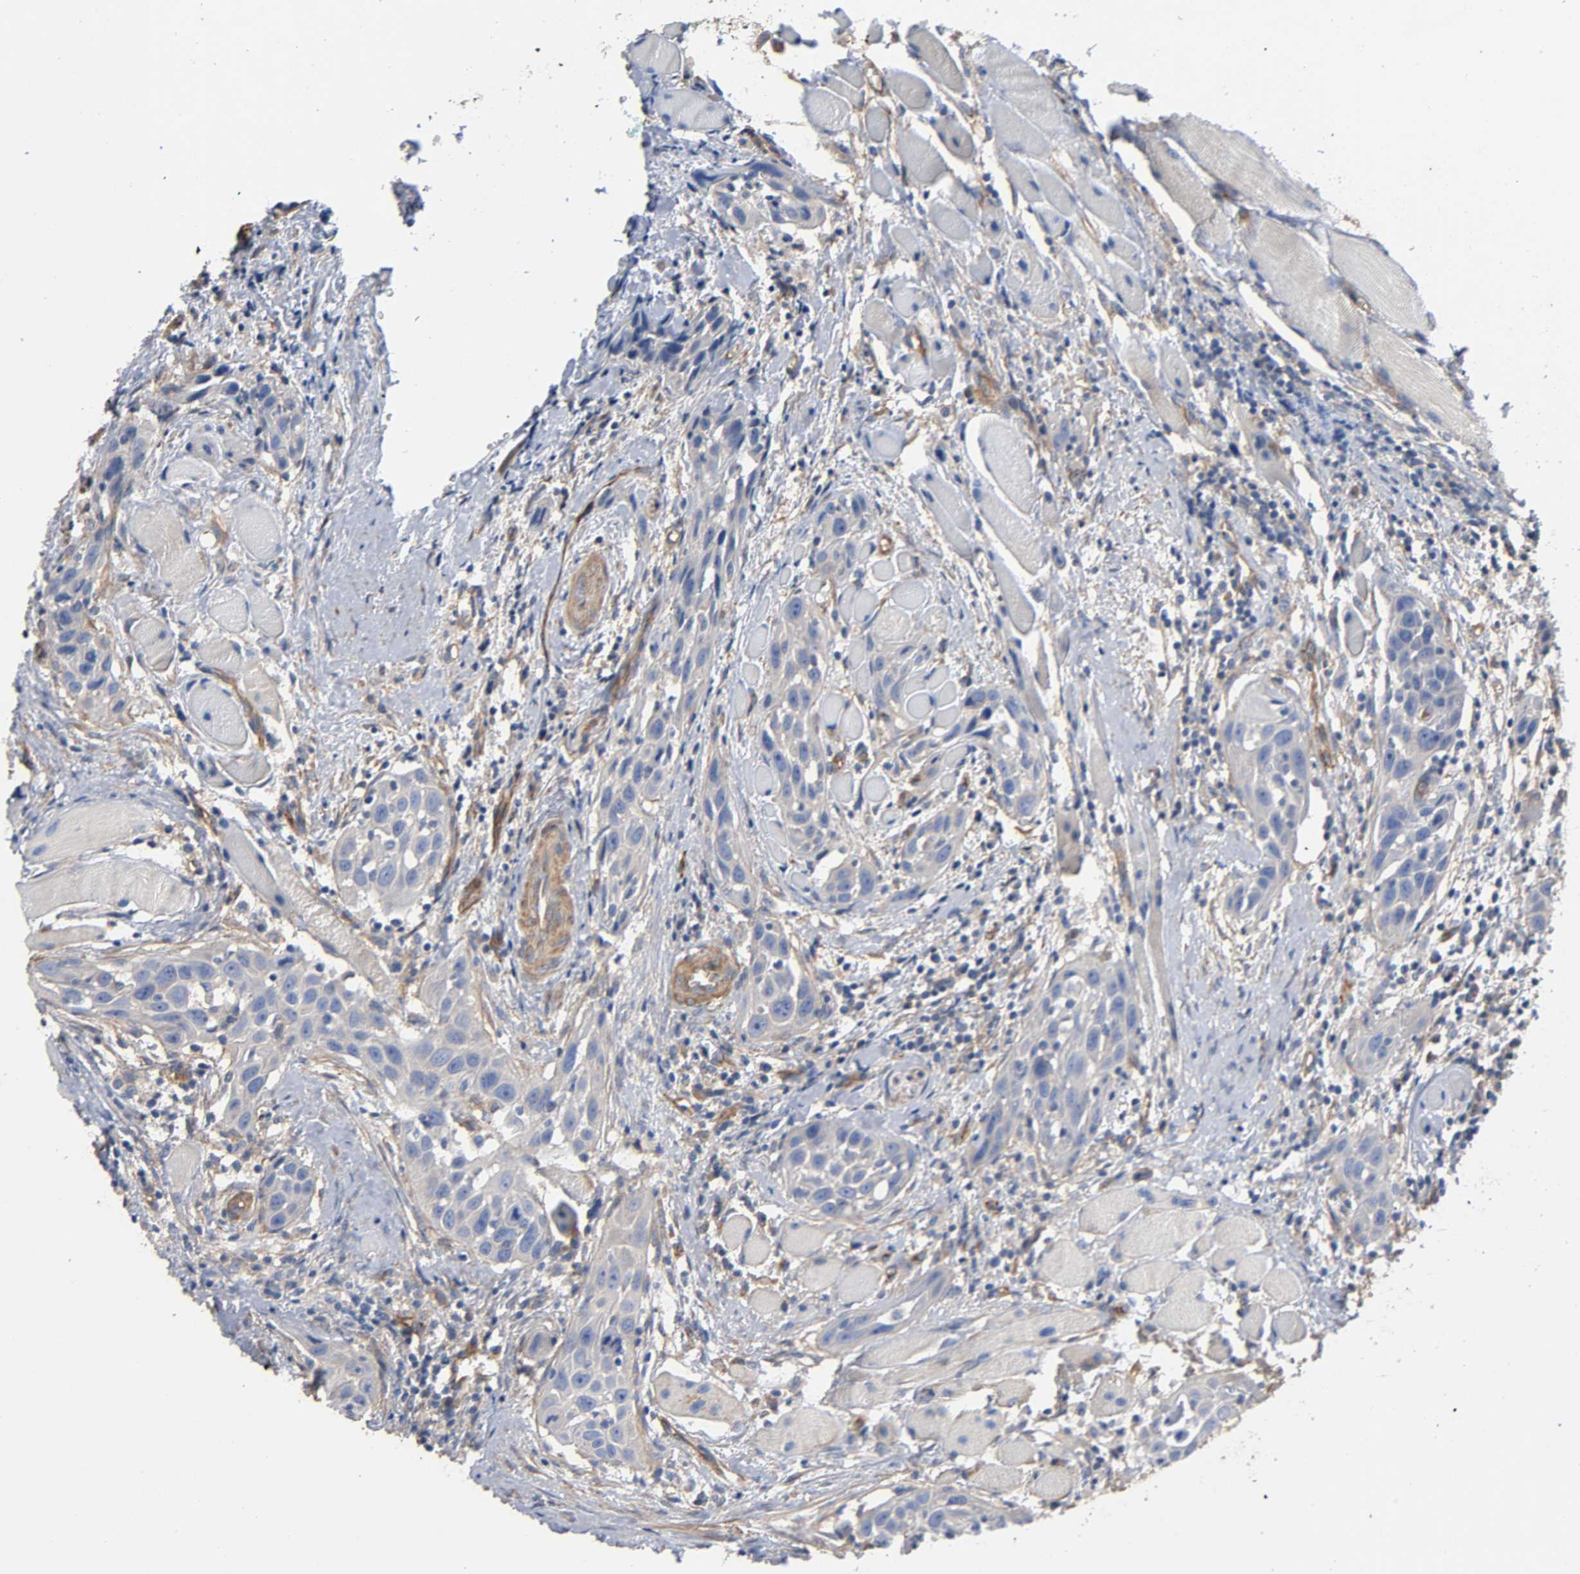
{"staining": {"intensity": "negative", "quantity": "none", "location": "none"}, "tissue": "head and neck cancer", "cell_type": "Tumor cells", "image_type": "cancer", "snomed": [{"axis": "morphology", "description": "Squamous cell carcinoma, NOS"}, {"axis": "topography", "description": "Oral tissue"}, {"axis": "topography", "description": "Head-Neck"}], "caption": "The photomicrograph reveals no staining of tumor cells in head and neck squamous cell carcinoma.", "gene": "MARS1", "patient": {"sex": "female", "age": 50}}